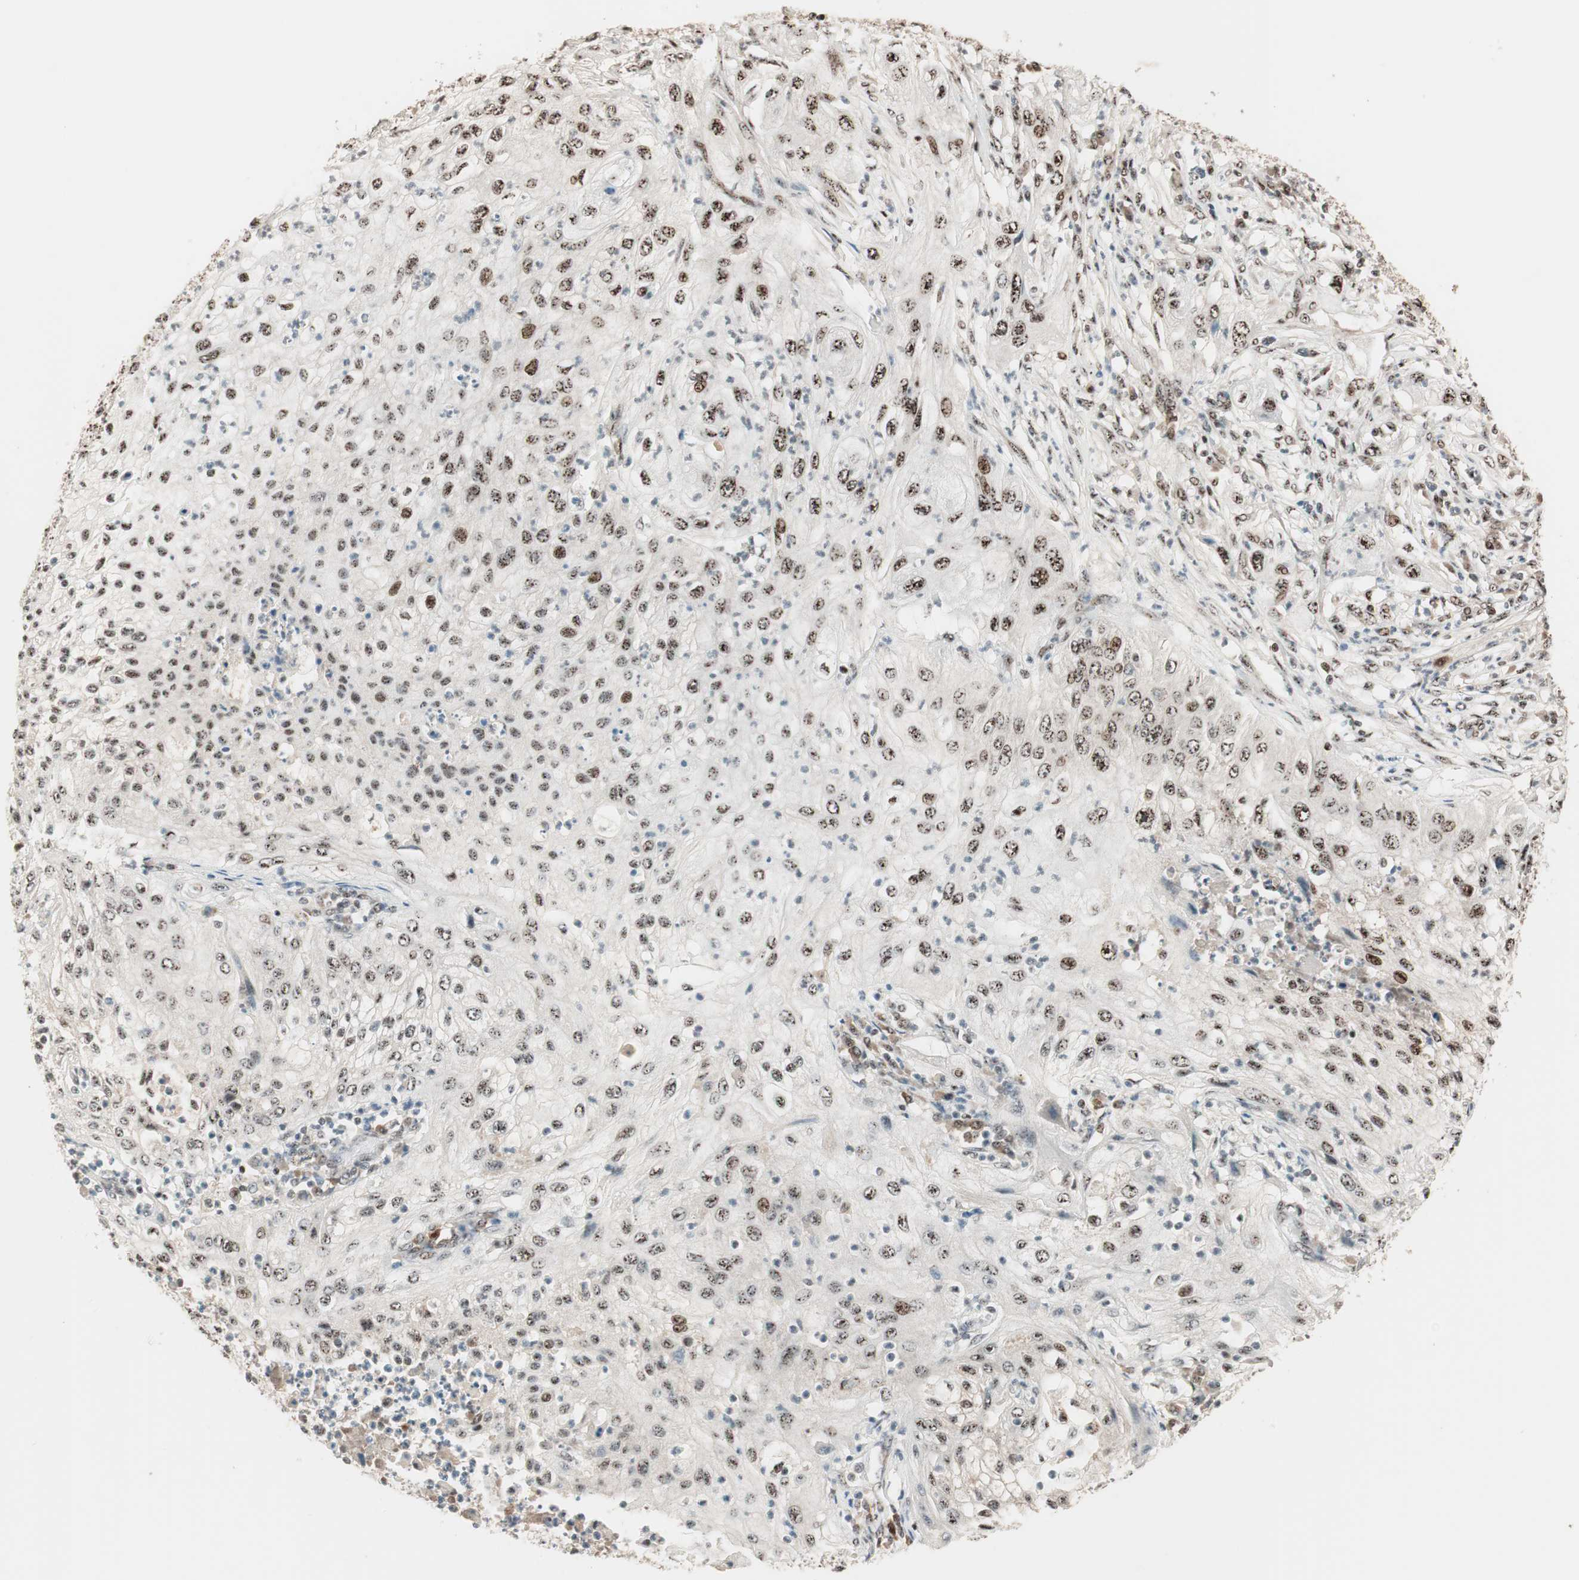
{"staining": {"intensity": "moderate", "quantity": ">75%", "location": "nuclear"}, "tissue": "lung cancer", "cell_type": "Tumor cells", "image_type": "cancer", "snomed": [{"axis": "morphology", "description": "Inflammation, NOS"}, {"axis": "morphology", "description": "Squamous cell carcinoma, NOS"}, {"axis": "topography", "description": "Lymph node"}, {"axis": "topography", "description": "Soft tissue"}, {"axis": "topography", "description": "Lung"}], "caption": "Immunohistochemistry histopathology image of human lung squamous cell carcinoma stained for a protein (brown), which reveals medium levels of moderate nuclear positivity in about >75% of tumor cells.", "gene": "NR5A2", "patient": {"sex": "male", "age": 66}}